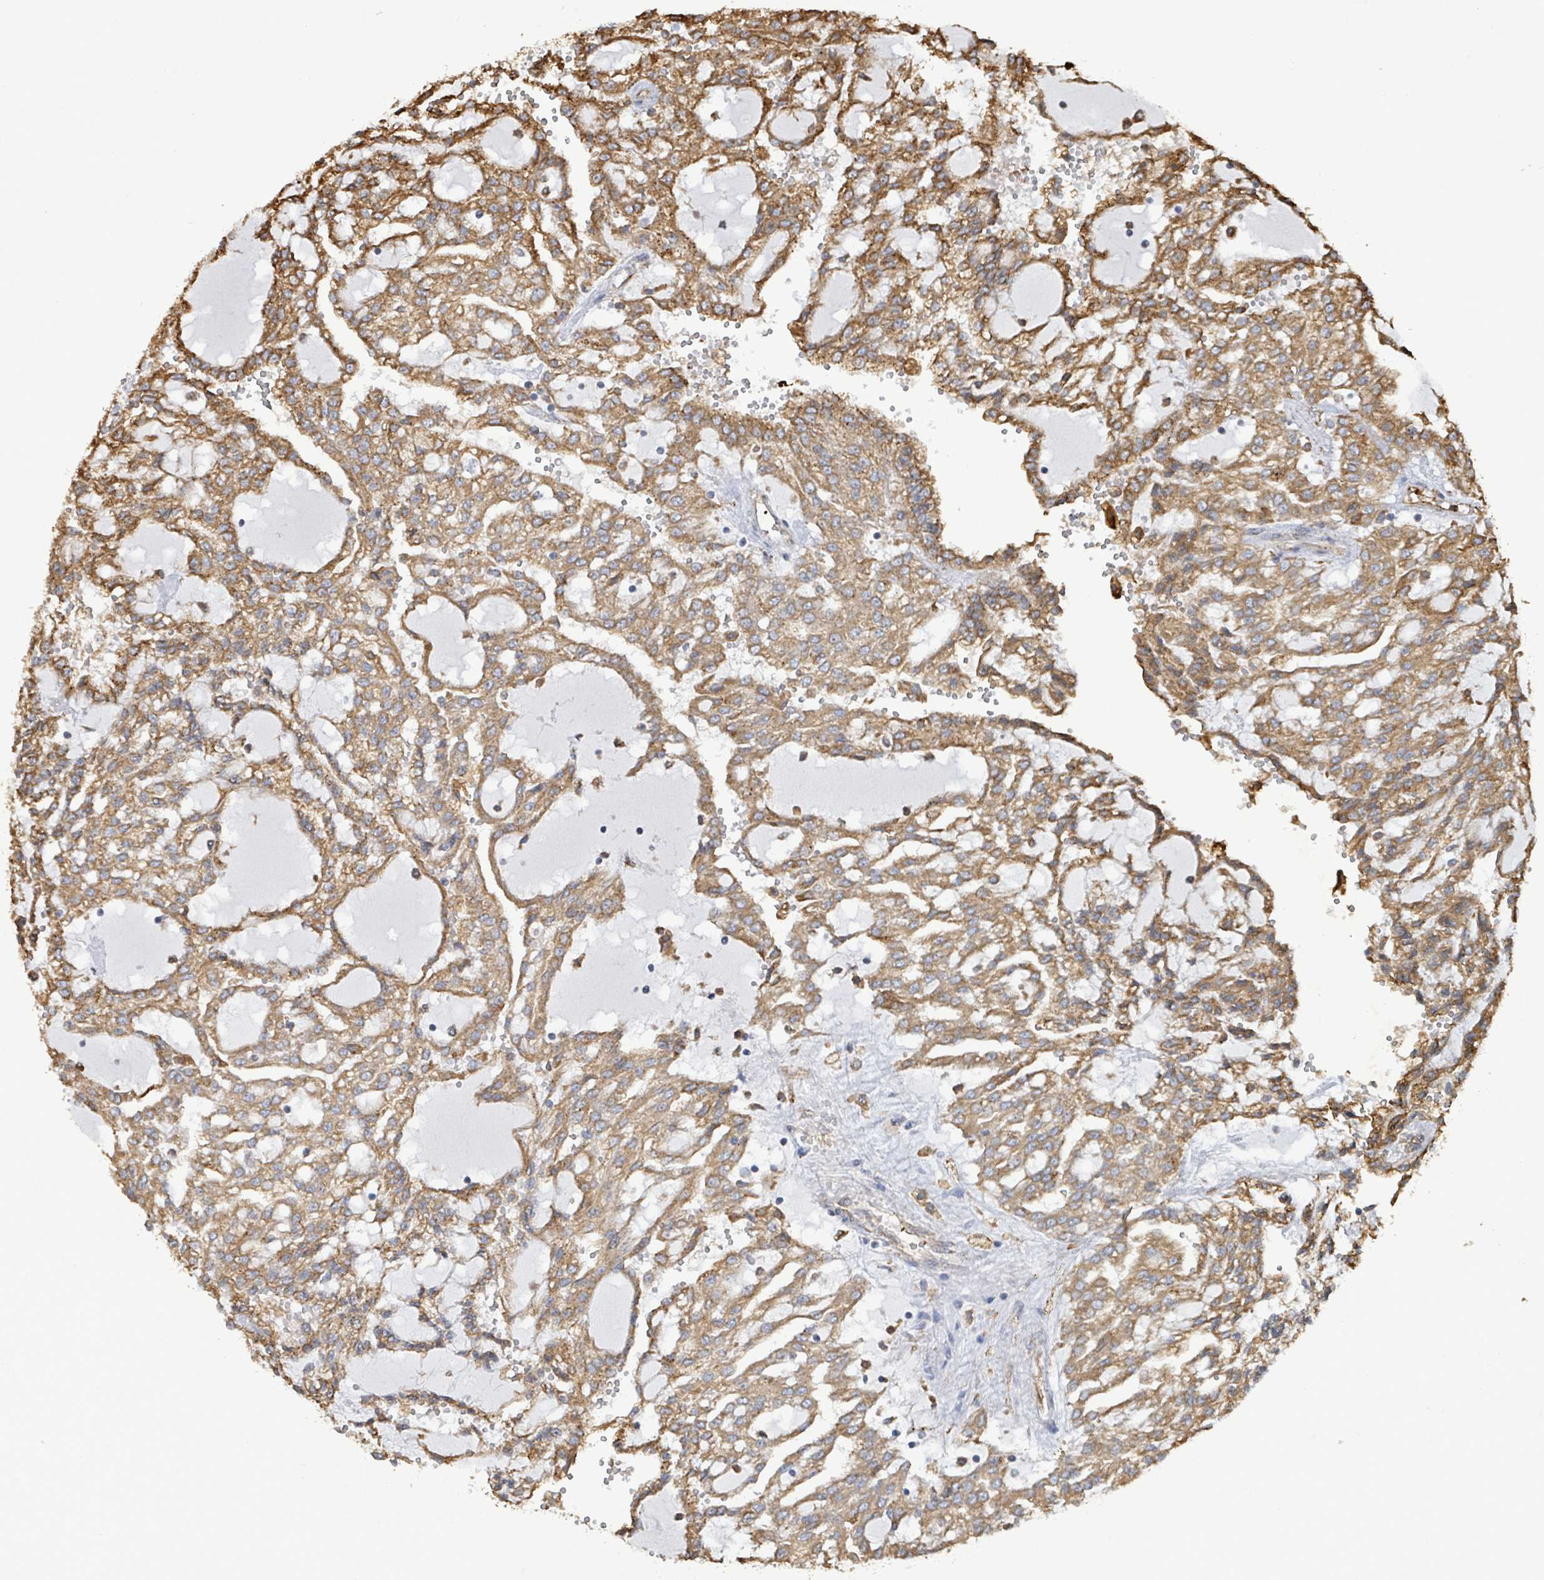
{"staining": {"intensity": "moderate", "quantity": ">75%", "location": "cytoplasmic/membranous"}, "tissue": "renal cancer", "cell_type": "Tumor cells", "image_type": "cancer", "snomed": [{"axis": "morphology", "description": "Adenocarcinoma, NOS"}, {"axis": "topography", "description": "Kidney"}], "caption": "A histopathology image showing moderate cytoplasmic/membranous staining in approximately >75% of tumor cells in renal cancer, as visualized by brown immunohistochemical staining.", "gene": "RFPL4A", "patient": {"sex": "male", "age": 63}}